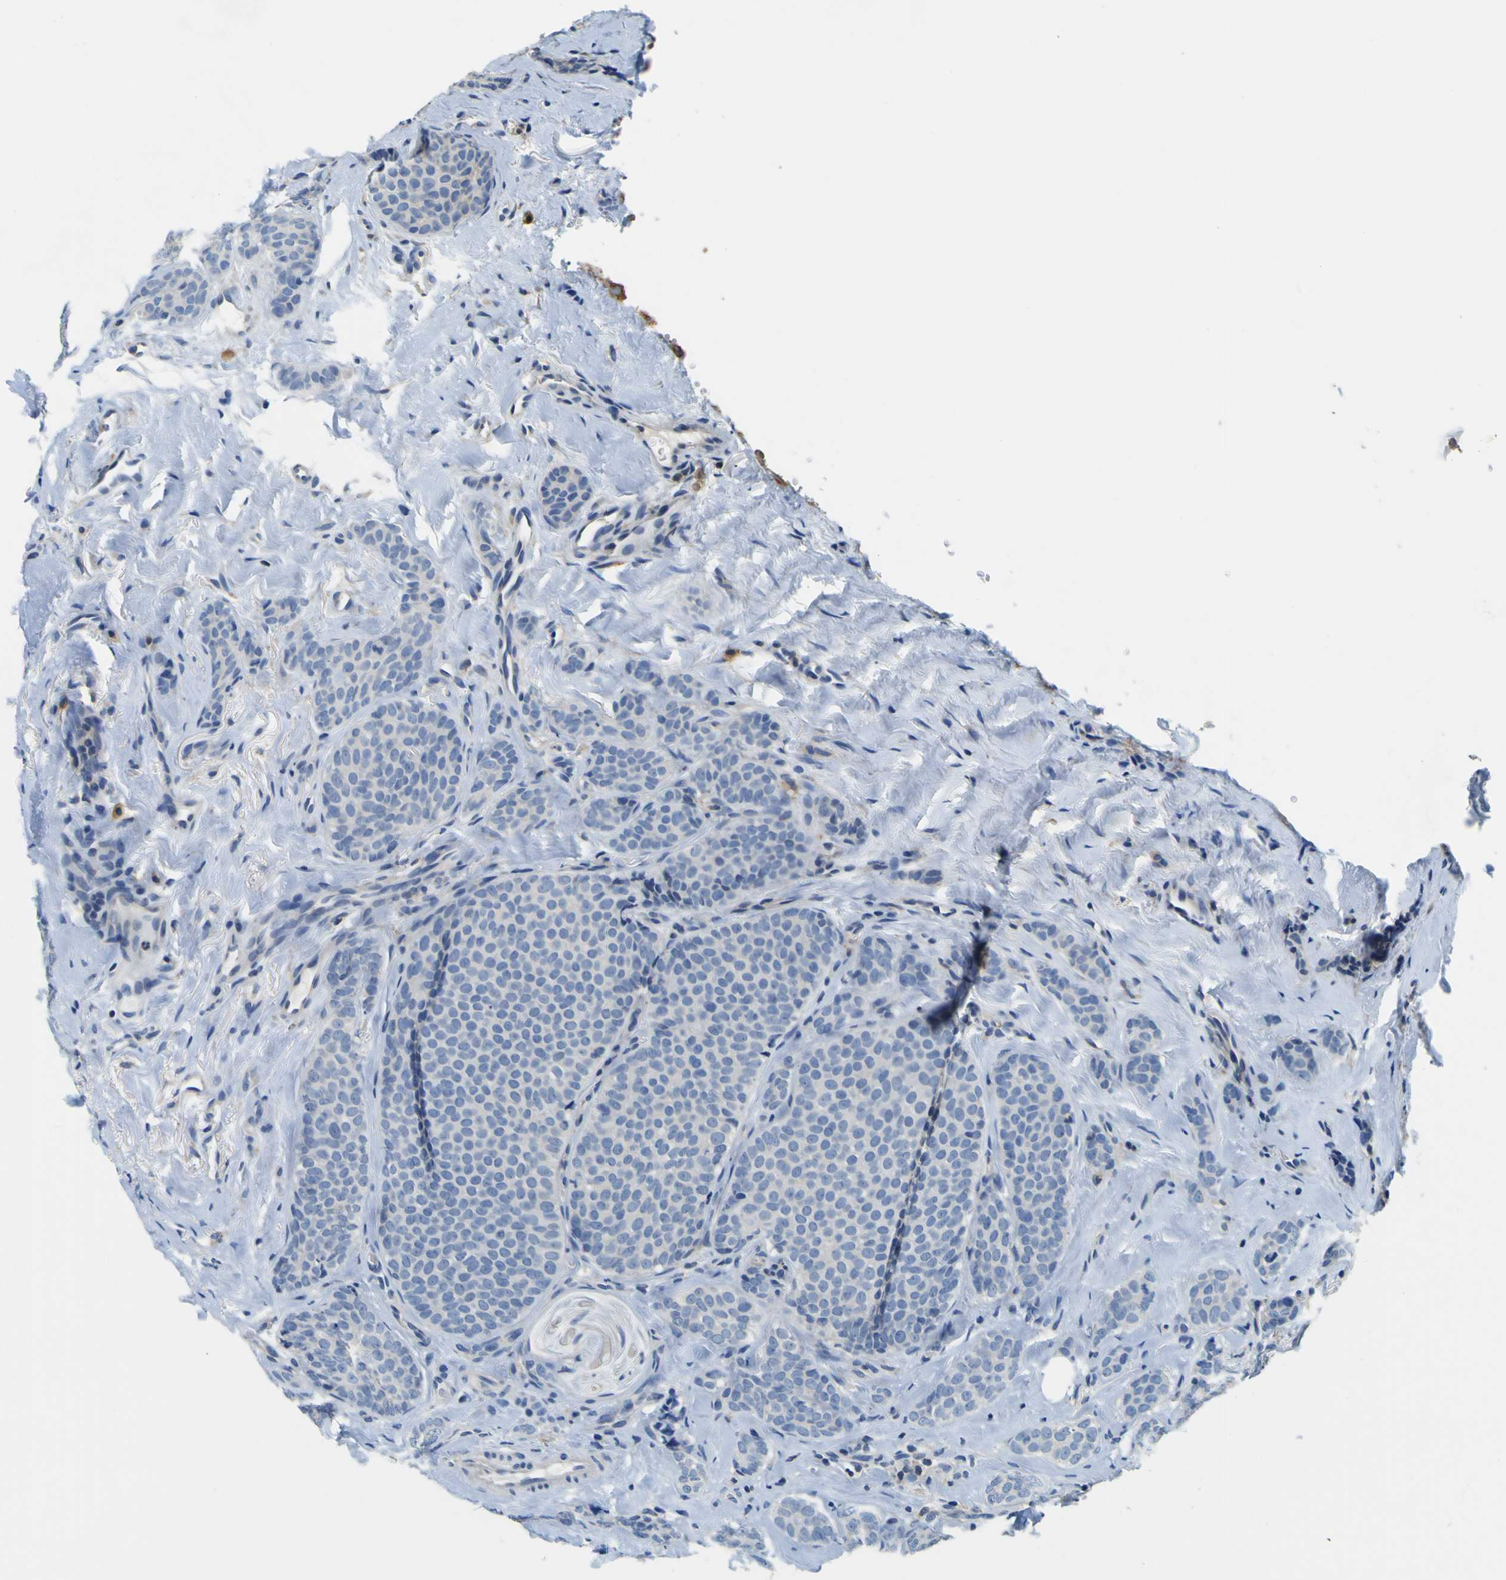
{"staining": {"intensity": "negative", "quantity": "none", "location": "none"}, "tissue": "breast cancer", "cell_type": "Tumor cells", "image_type": "cancer", "snomed": [{"axis": "morphology", "description": "Lobular carcinoma"}, {"axis": "topography", "description": "Skin"}, {"axis": "topography", "description": "Breast"}], "caption": "Breast cancer was stained to show a protein in brown. There is no significant positivity in tumor cells.", "gene": "TNIK", "patient": {"sex": "female", "age": 46}}